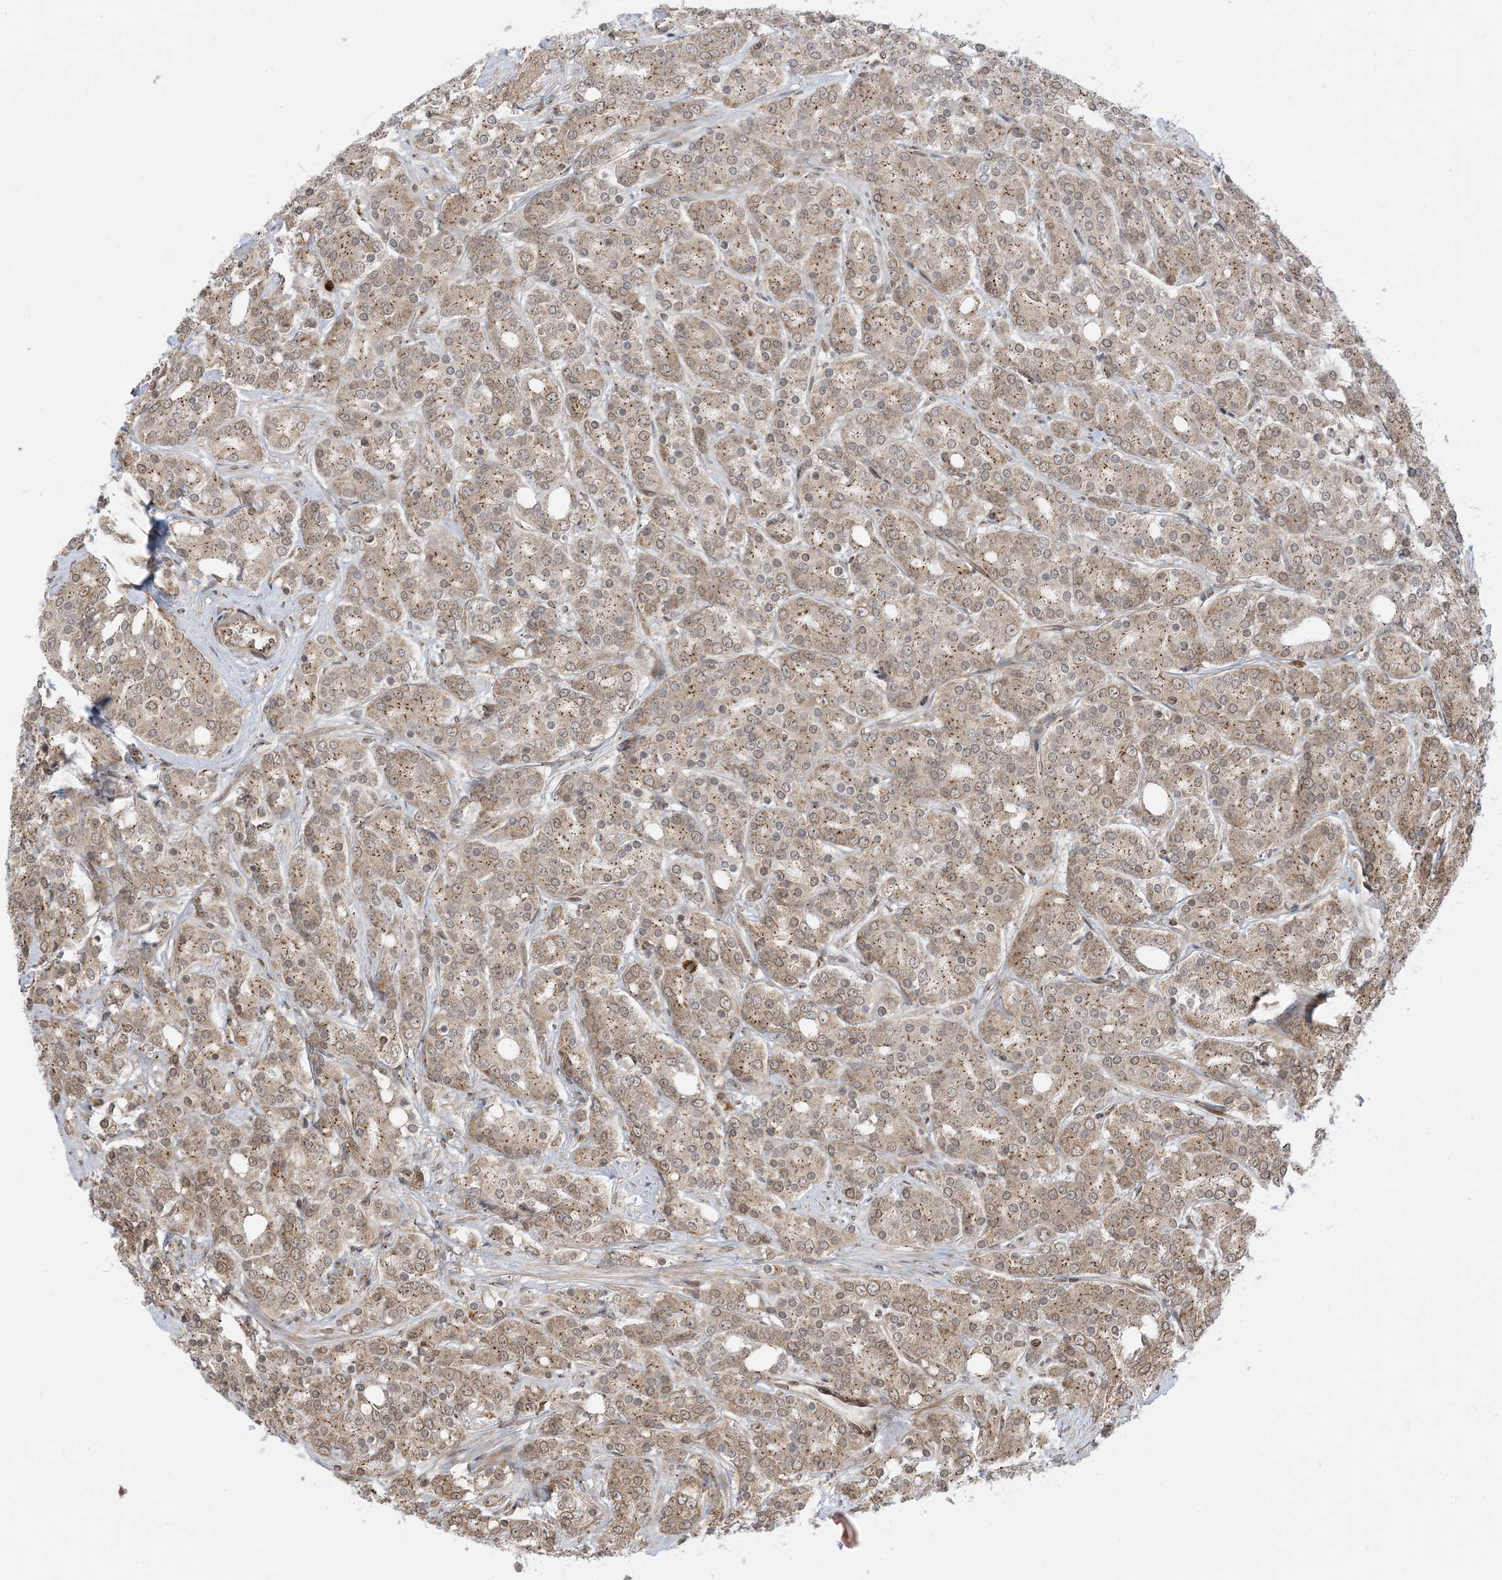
{"staining": {"intensity": "moderate", "quantity": ">75%", "location": "cytoplasmic/membranous"}, "tissue": "prostate cancer", "cell_type": "Tumor cells", "image_type": "cancer", "snomed": [{"axis": "morphology", "description": "Adenocarcinoma, High grade"}, {"axis": "topography", "description": "Prostate"}], "caption": "A micrograph of prostate high-grade adenocarcinoma stained for a protein demonstrates moderate cytoplasmic/membranous brown staining in tumor cells.", "gene": "CASP4", "patient": {"sex": "male", "age": 62}}